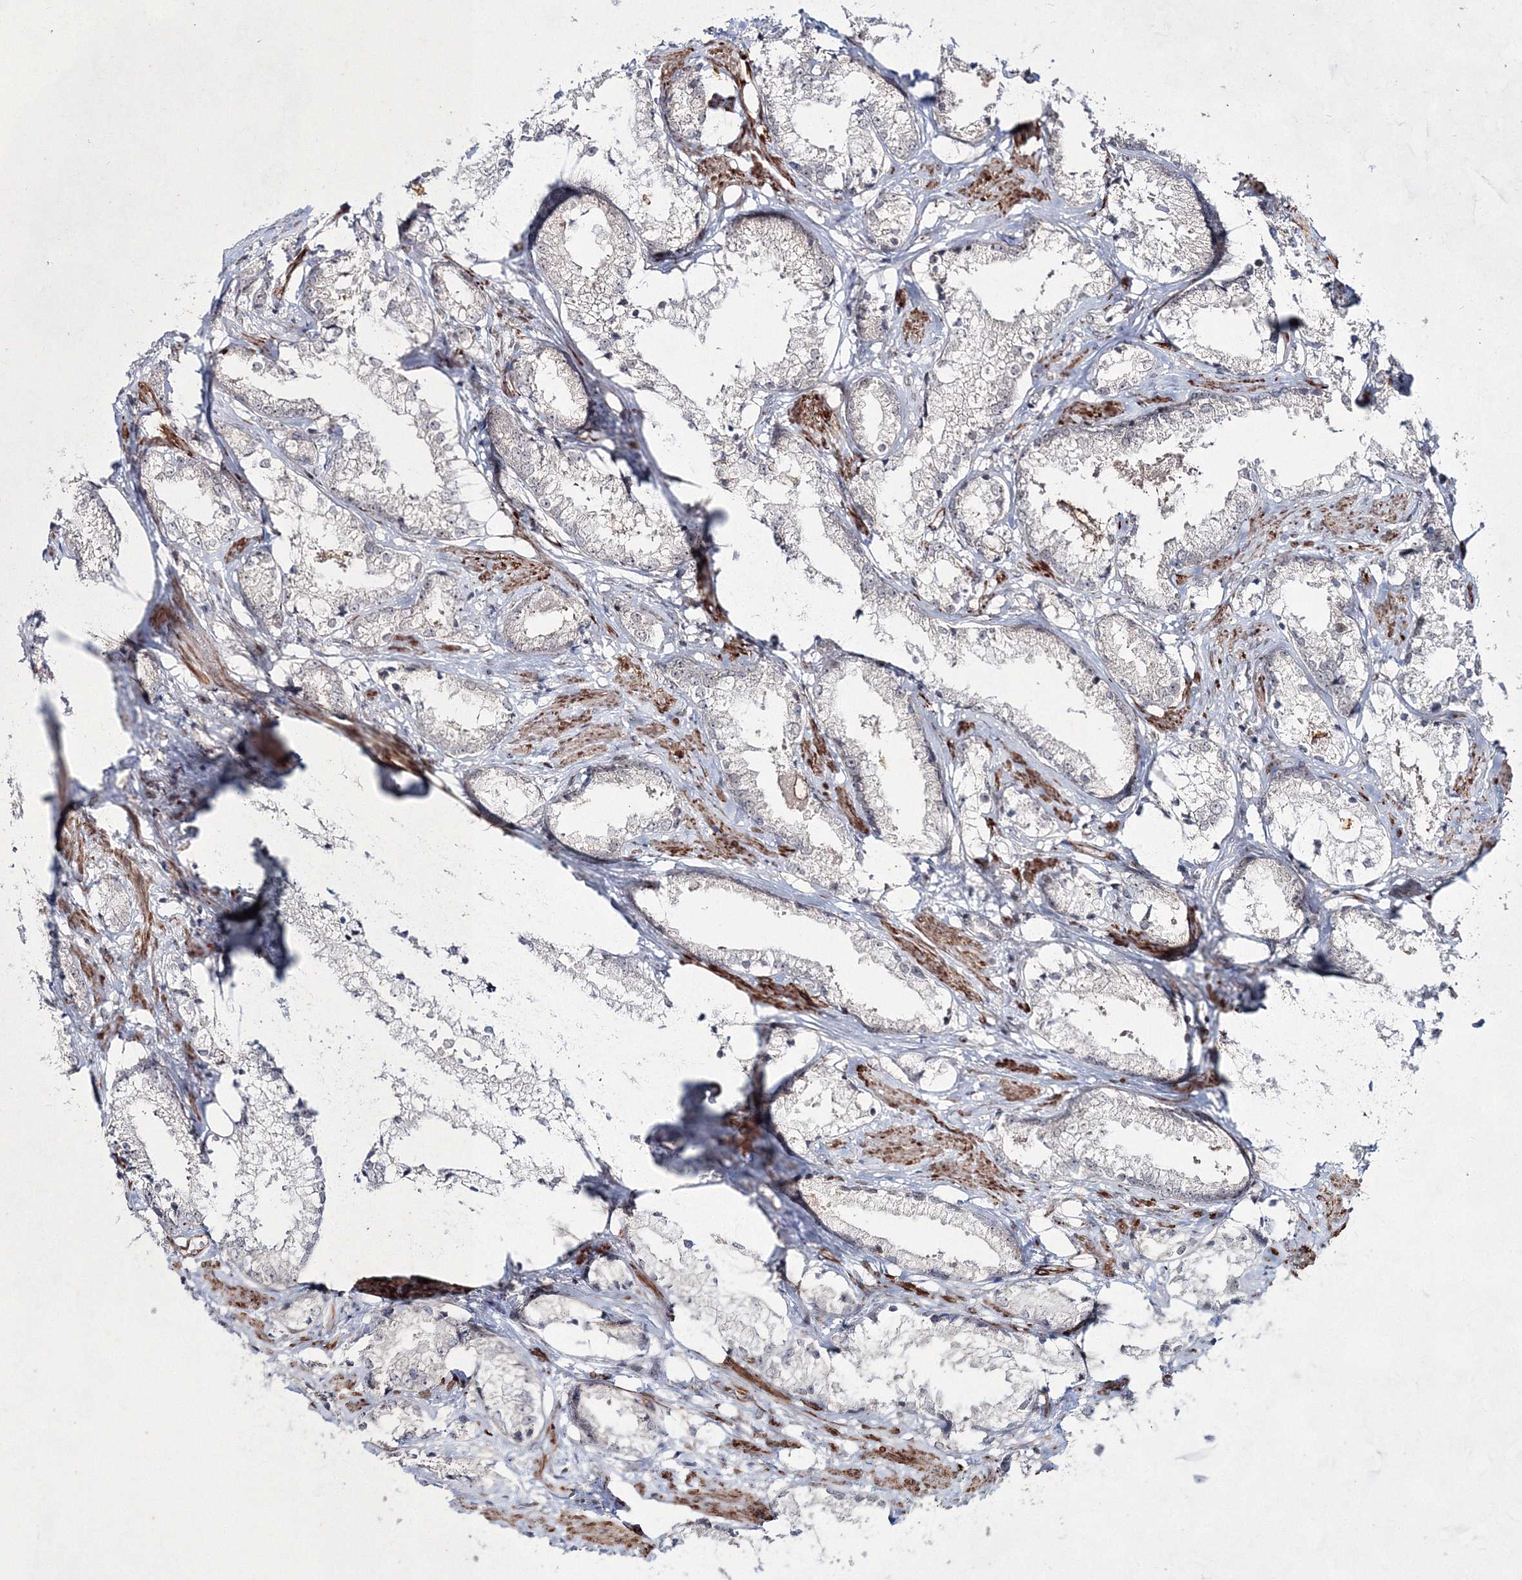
{"staining": {"intensity": "weak", "quantity": "<25%", "location": "cytoplasmic/membranous"}, "tissue": "prostate cancer", "cell_type": "Tumor cells", "image_type": "cancer", "snomed": [{"axis": "morphology", "description": "Adenocarcinoma, High grade"}, {"axis": "topography", "description": "Prostate"}], "caption": "Tumor cells show no significant protein expression in high-grade adenocarcinoma (prostate). The staining is performed using DAB (3,3'-diaminobenzidine) brown chromogen with nuclei counter-stained in using hematoxylin.", "gene": "SNIP1", "patient": {"sex": "male", "age": 66}}